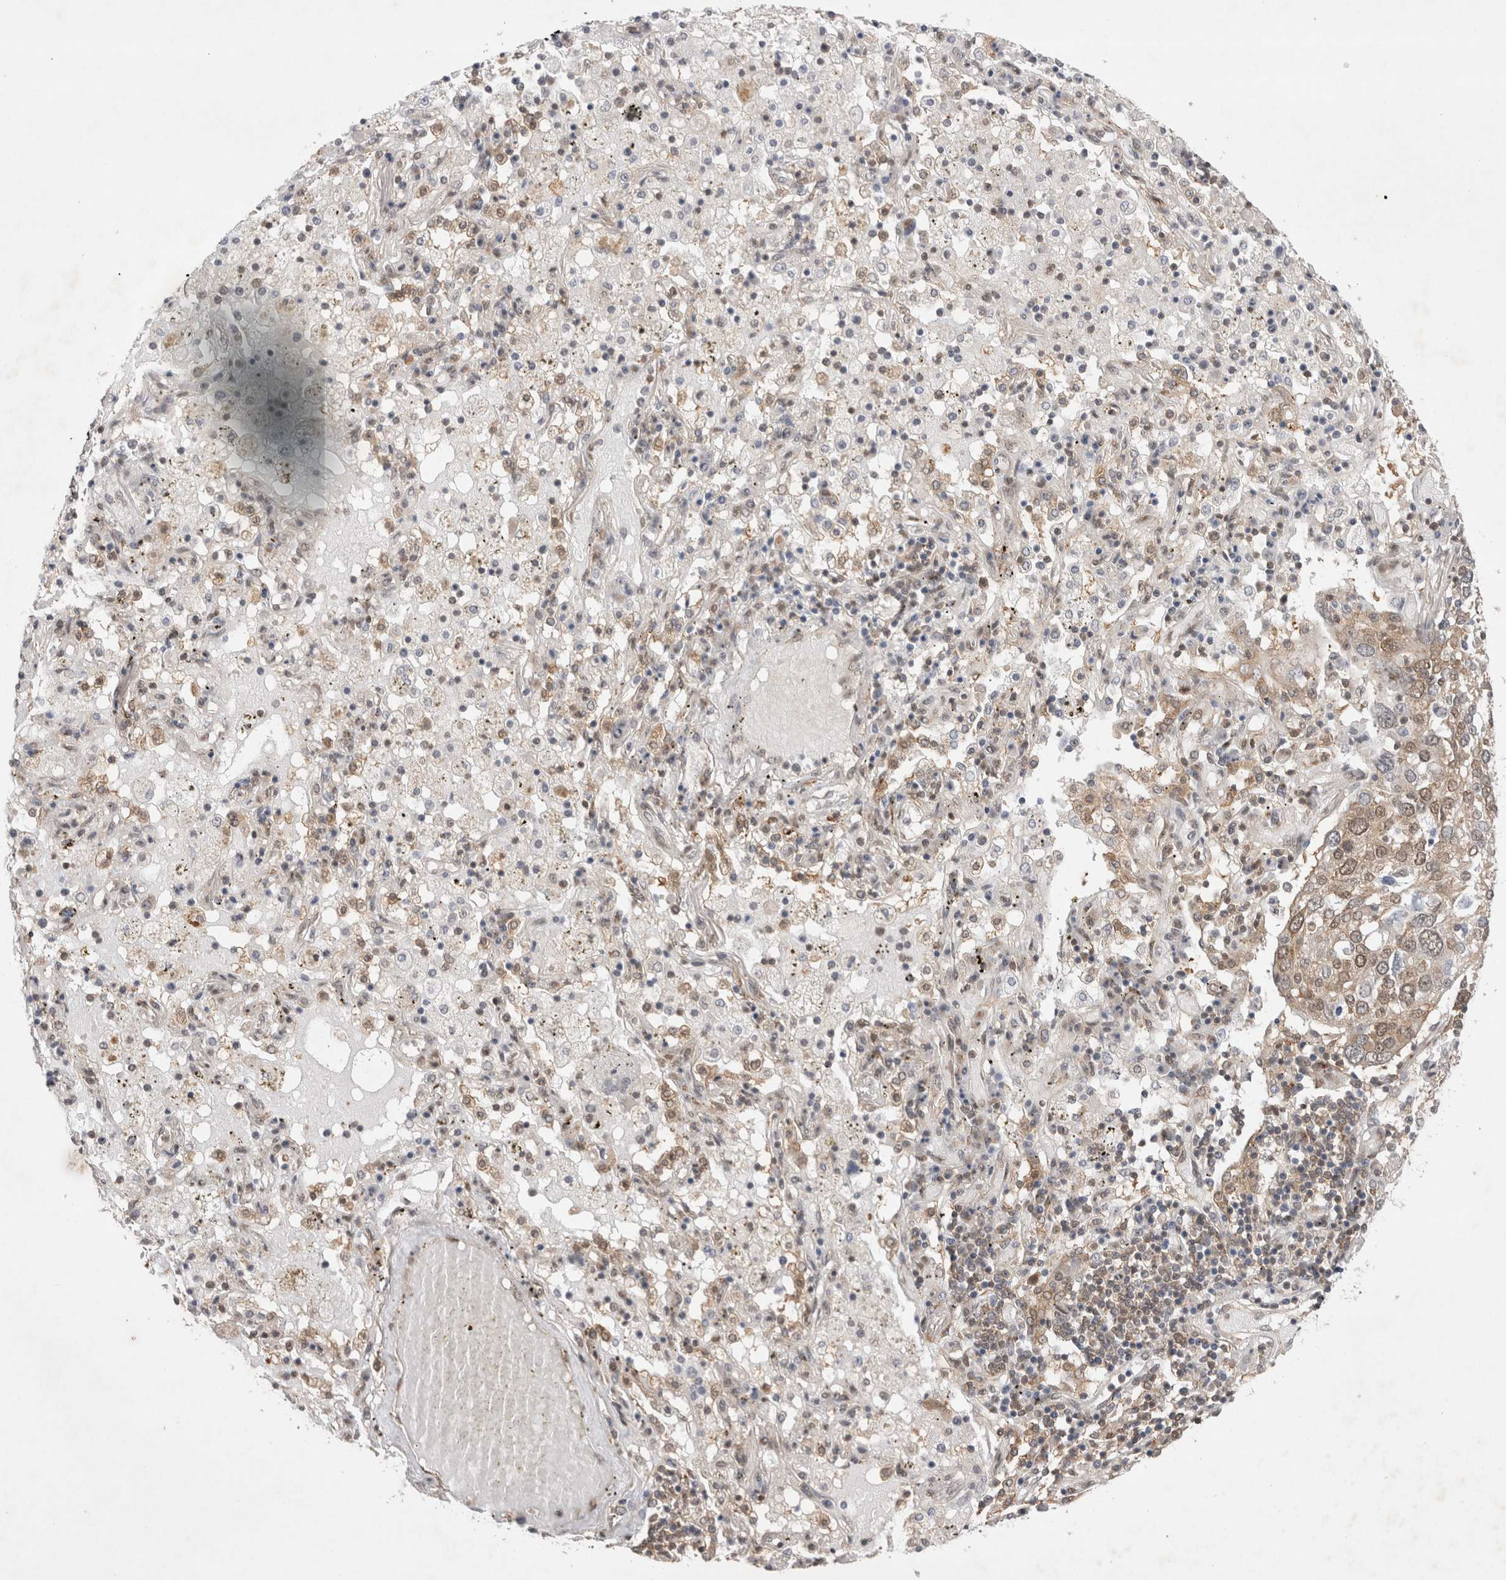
{"staining": {"intensity": "weak", "quantity": "25%-75%", "location": "cytoplasmic/membranous,nuclear"}, "tissue": "lung cancer", "cell_type": "Tumor cells", "image_type": "cancer", "snomed": [{"axis": "morphology", "description": "Squamous cell carcinoma, NOS"}, {"axis": "topography", "description": "Lung"}], "caption": "Tumor cells display weak cytoplasmic/membranous and nuclear positivity in approximately 25%-75% of cells in lung cancer.", "gene": "WIPF2", "patient": {"sex": "male", "age": 65}}